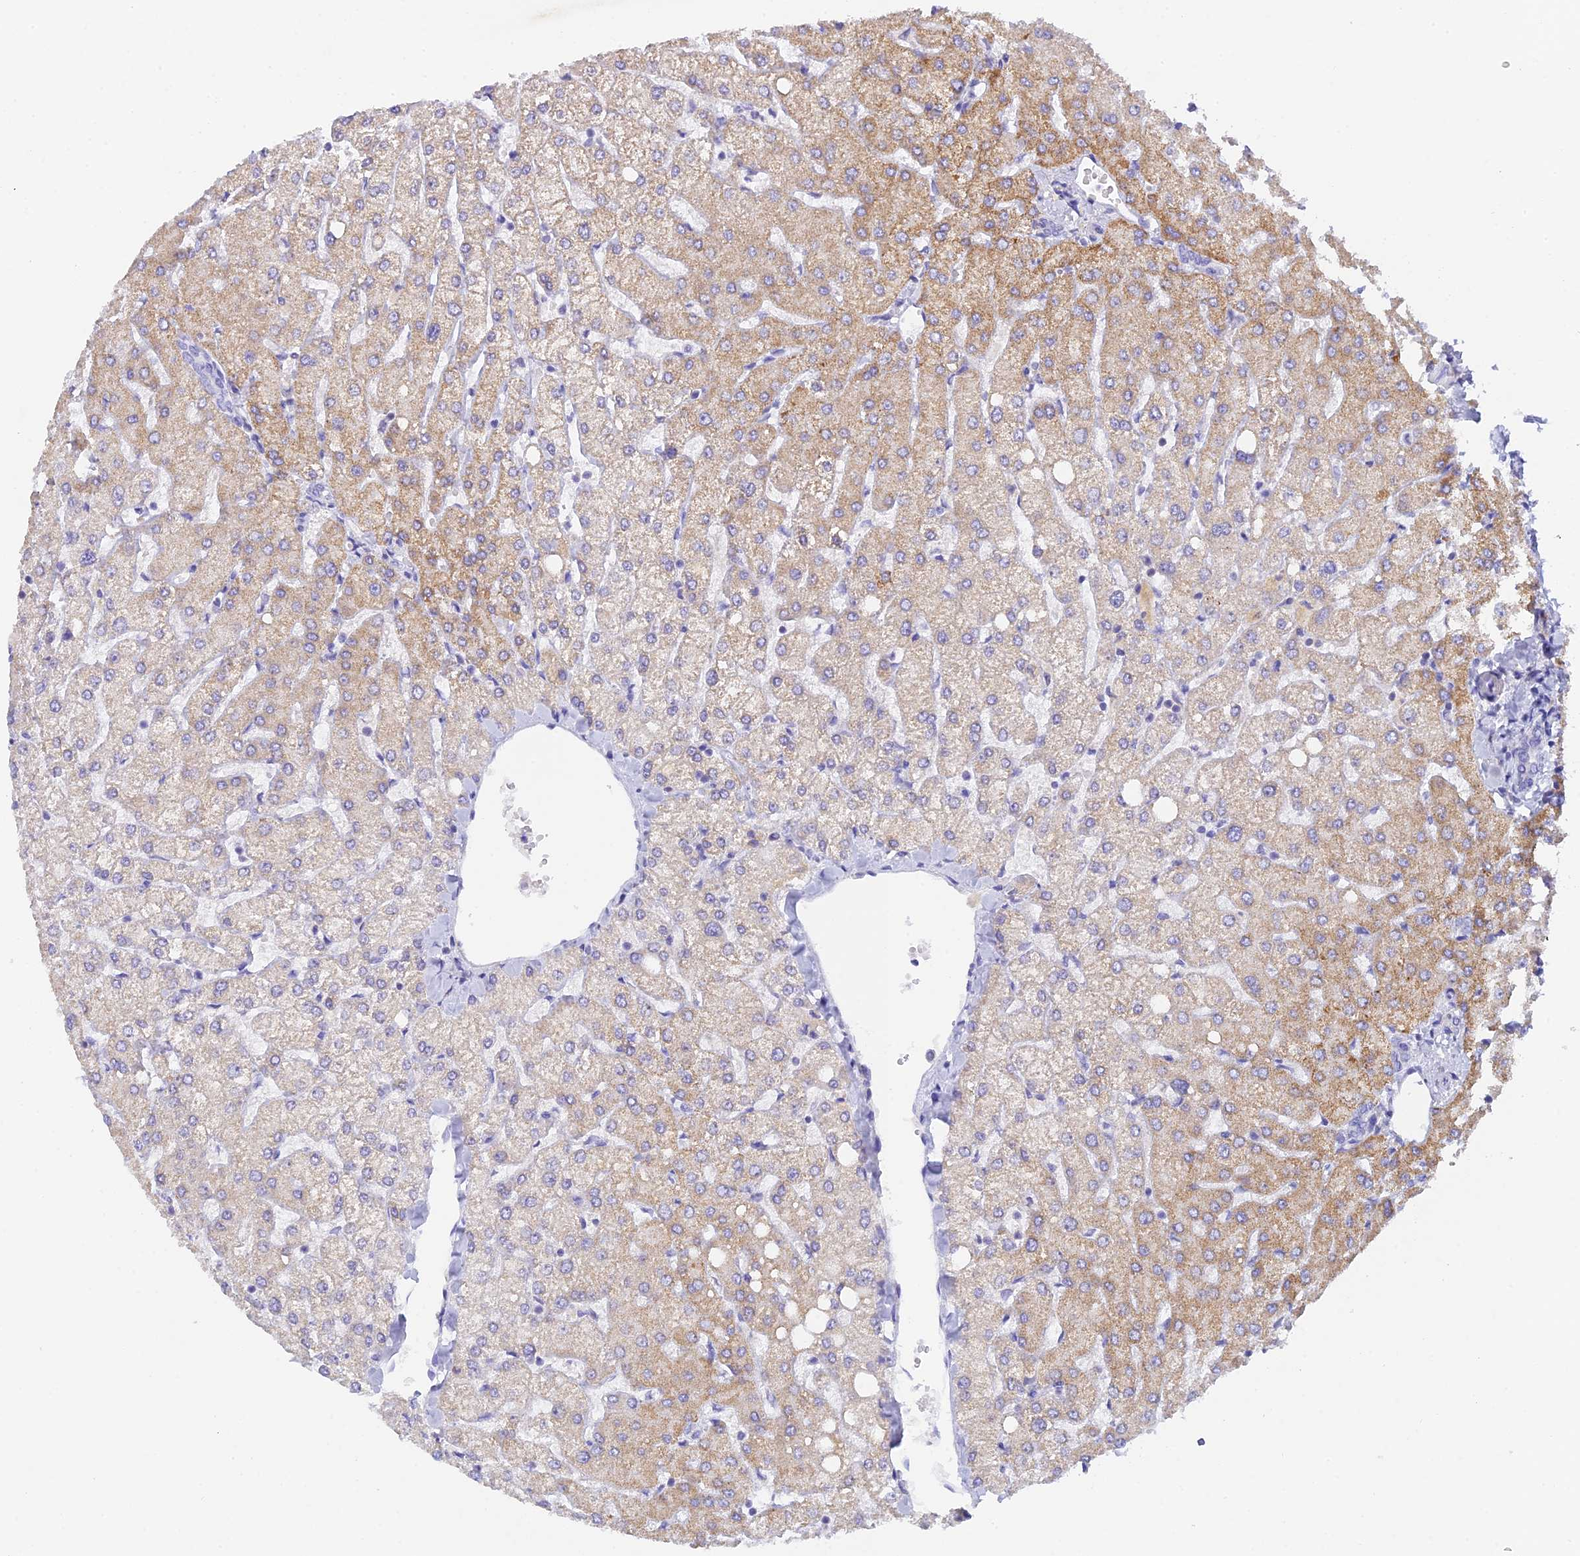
{"staining": {"intensity": "negative", "quantity": "none", "location": "none"}, "tissue": "liver", "cell_type": "Cholangiocytes", "image_type": "normal", "snomed": [{"axis": "morphology", "description": "Normal tissue, NOS"}, {"axis": "topography", "description": "Liver"}], "caption": "Immunohistochemistry (IHC) histopathology image of normal human liver stained for a protein (brown), which displays no staining in cholangiocytes.", "gene": "C12orf29", "patient": {"sex": "female", "age": 54}}